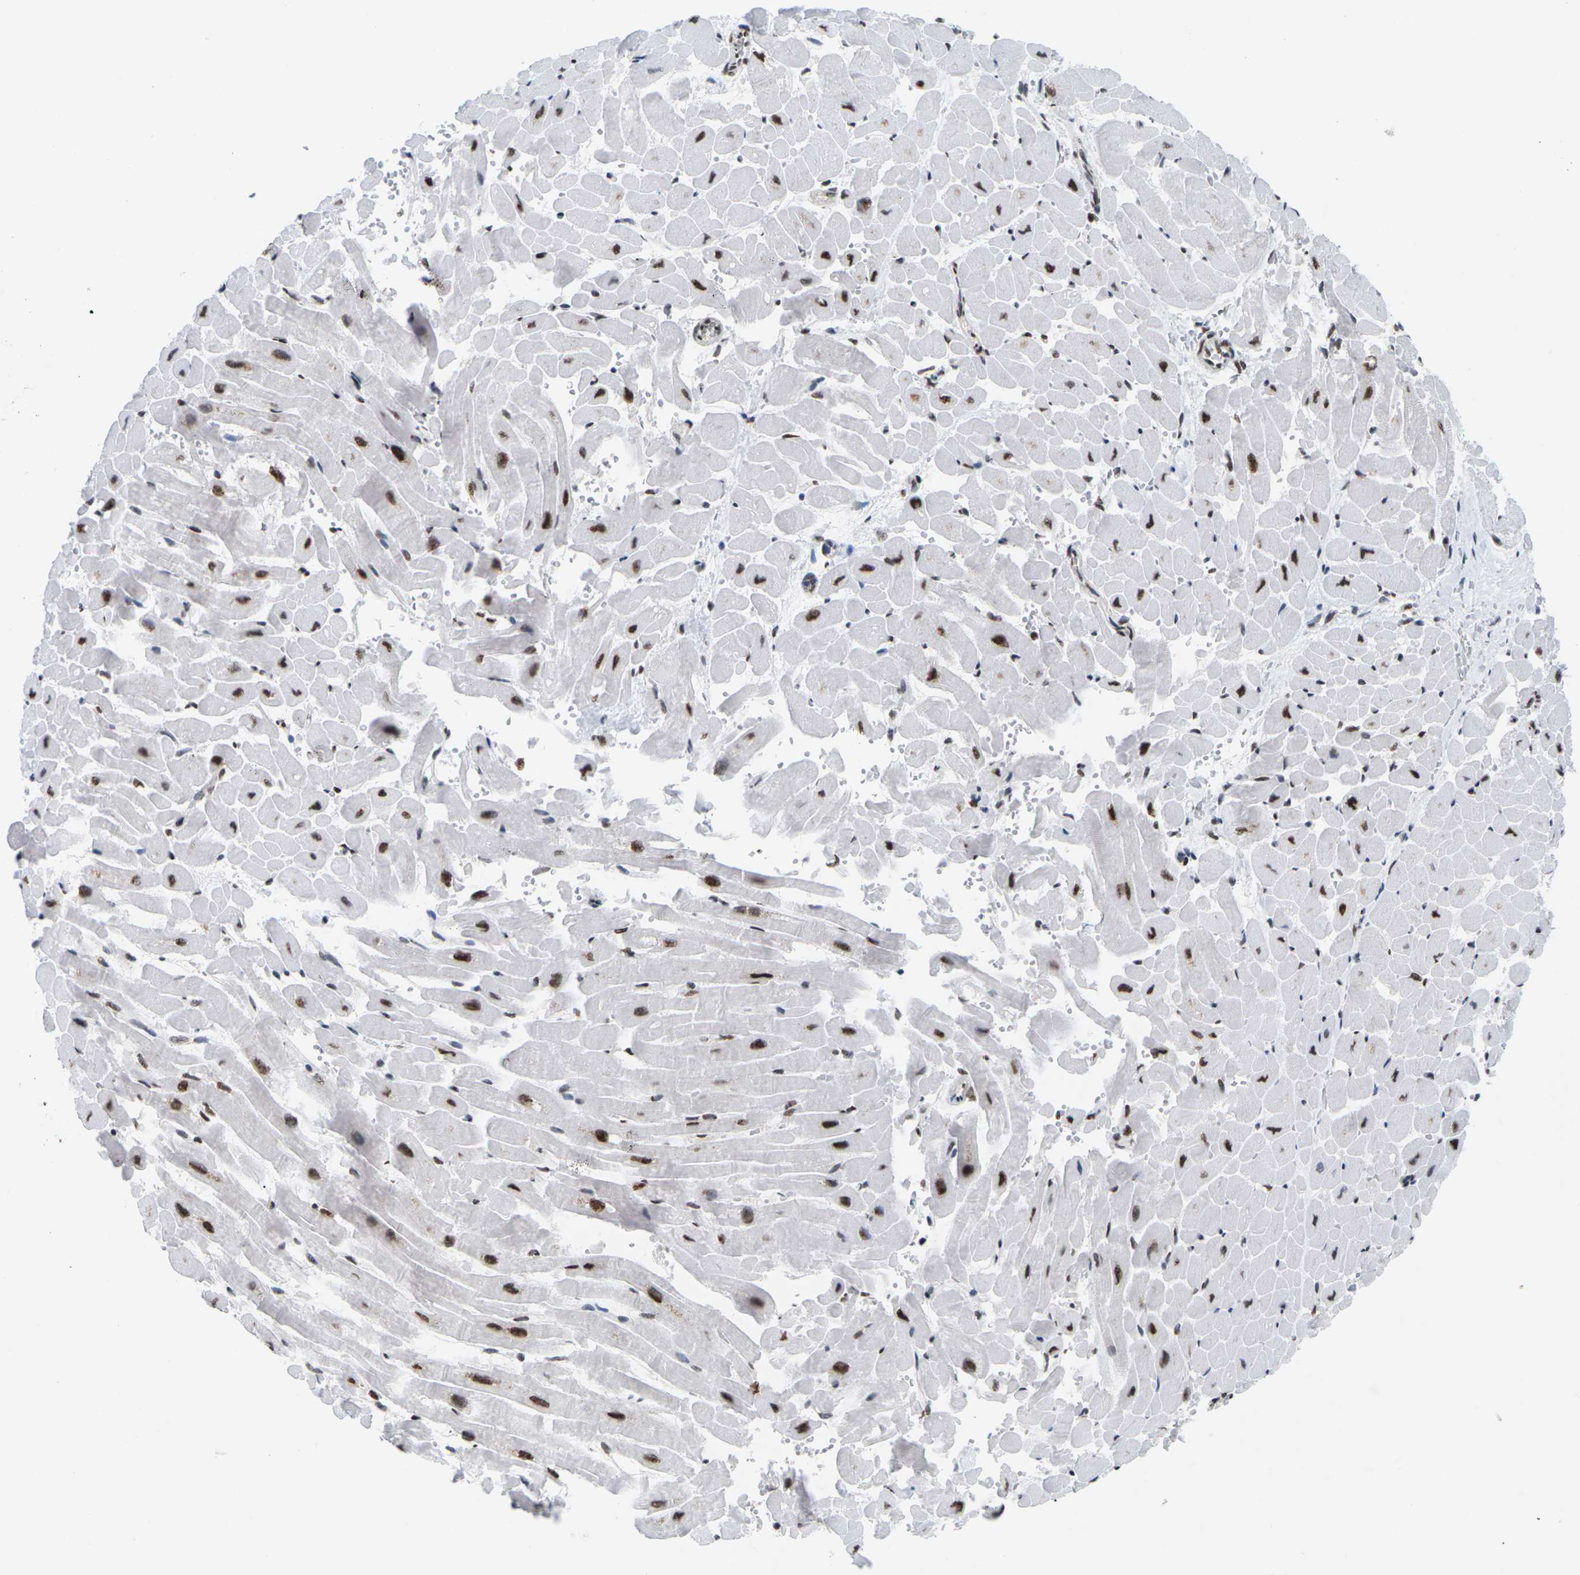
{"staining": {"intensity": "strong", "quantity": ">75%", "location": "nuclear"}, "tissue": "heart muscle", "cell_type": "Cardiomyocytes", "image_type": "normal", "snomed": [{"axis": "morphology", "description": "Normal tissue, NOS"}, {"axis": "topography", "description": "Heart"}], "caption": "Immunohistochemistry (IHC) (DAB) staining of unremarkable heart muscle shows strong nuclear protein positivity in about >75% of cardiomyocytes.", "gene": "MAGOH", "patient": {"sex": "male", "age": 45}}